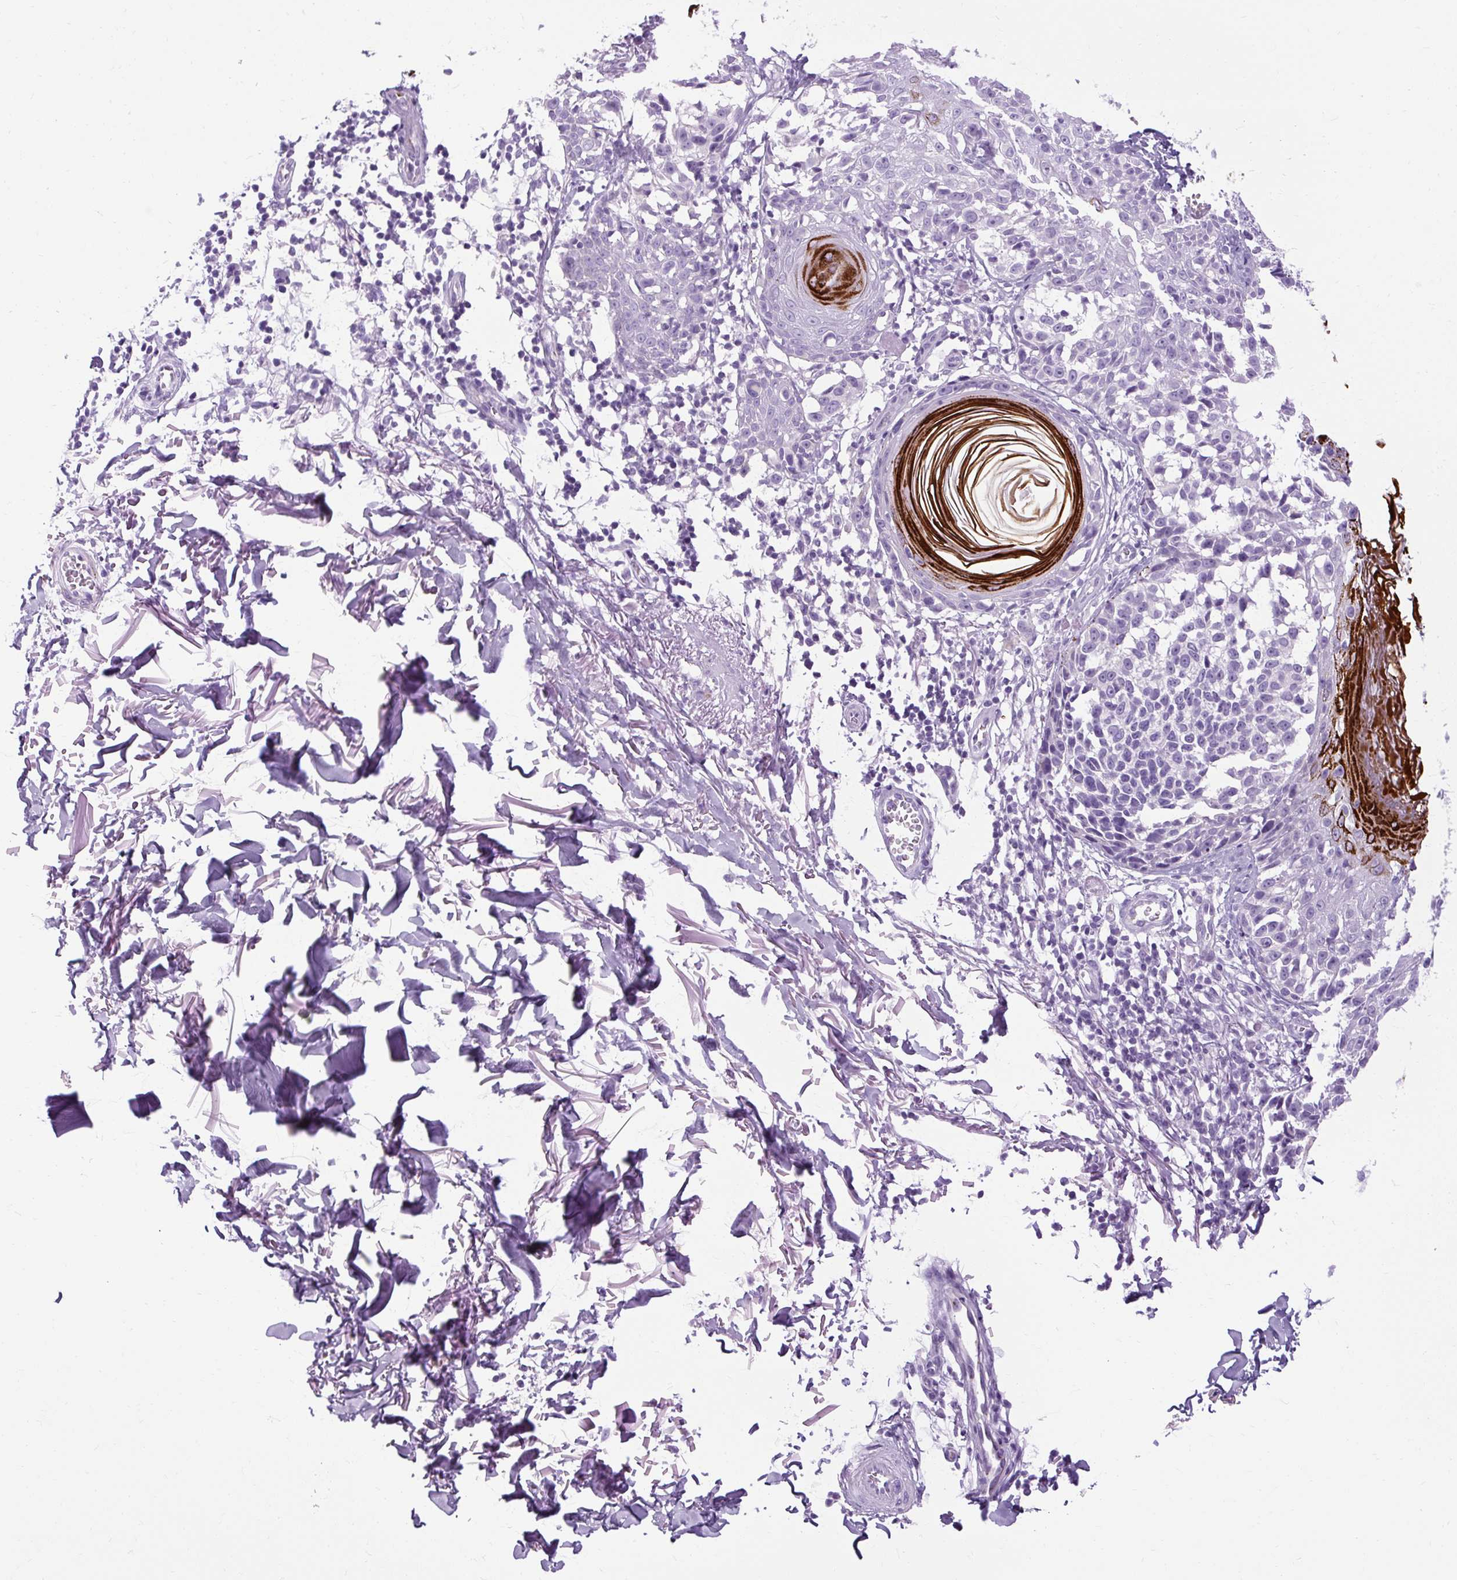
{"staining": {"intensity": "negative", "quantity": "none", "location": "none"}, "tissue": "melanoma", "cell_type": "Tumor cells", "image_type": "cancer", "snomed": [{"axis": "morphology", "description": "Malignant melanoma, NOS"}, {"axis": "topography", "description": "Skin"}], "caption": "An immunohistochemistry histopathology image of melanoma is shown. There is no staining in tumor cells of melanoma.", "gene": "B3GNT4", "patient": {"sex": "male", "age": 73}}